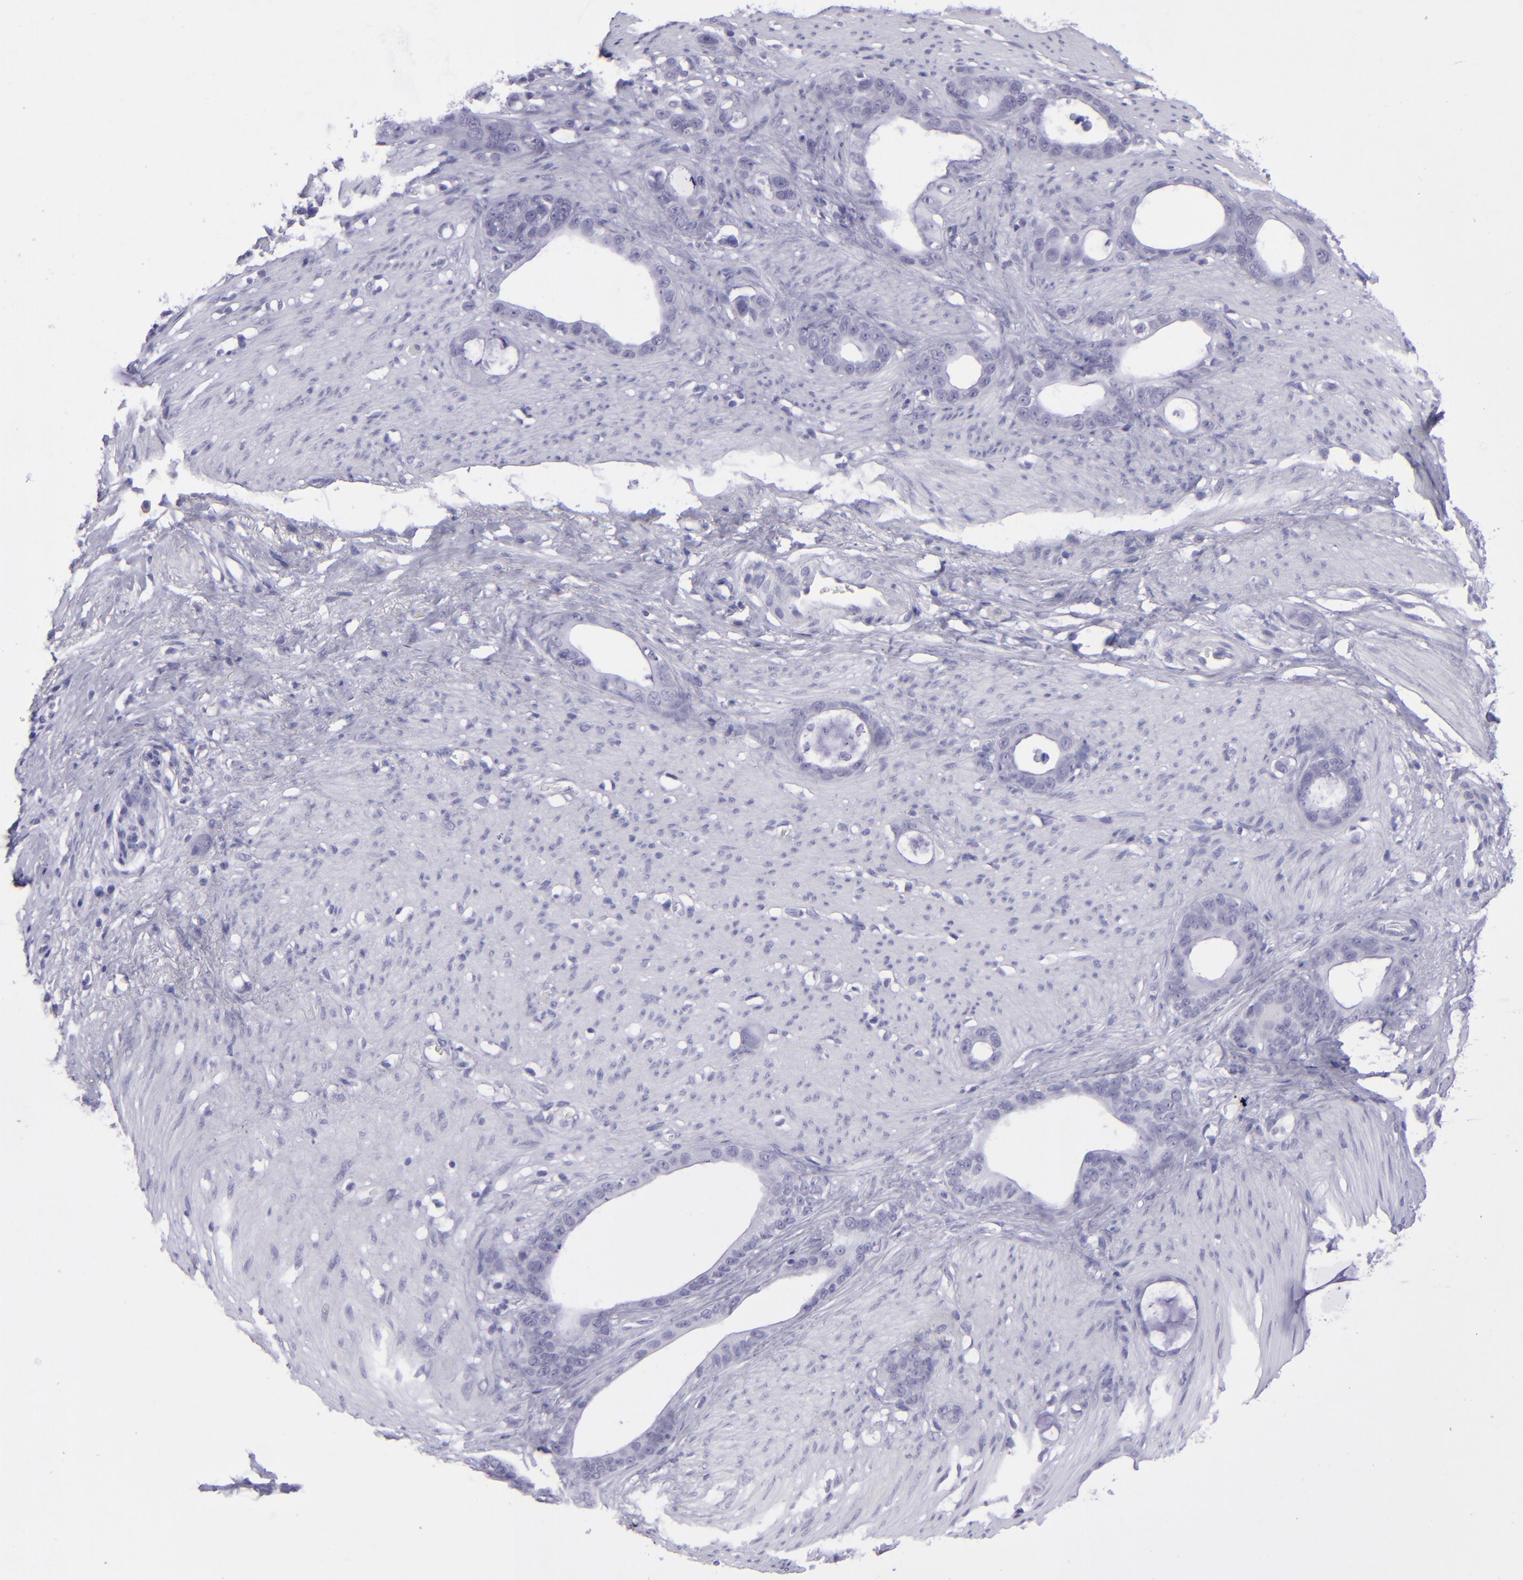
{"staining": {"intensity": "negative", "quantity": "none", "location": "none"}, "tissue": "stomach cancer", "cell_type": "Tumor cells", "image_type": "cancer", "snomed": [{"axis": "morphology", "description": "Adenocarcinoma, NOS"}, {"axis": "topography", "description": "Stomach"}], "caption": "A photomicrograph of human stomach cancer is negative for staining in tumor cells.", "gene": "POU2F2", "patient": {"sex": "female", "age": 75}}